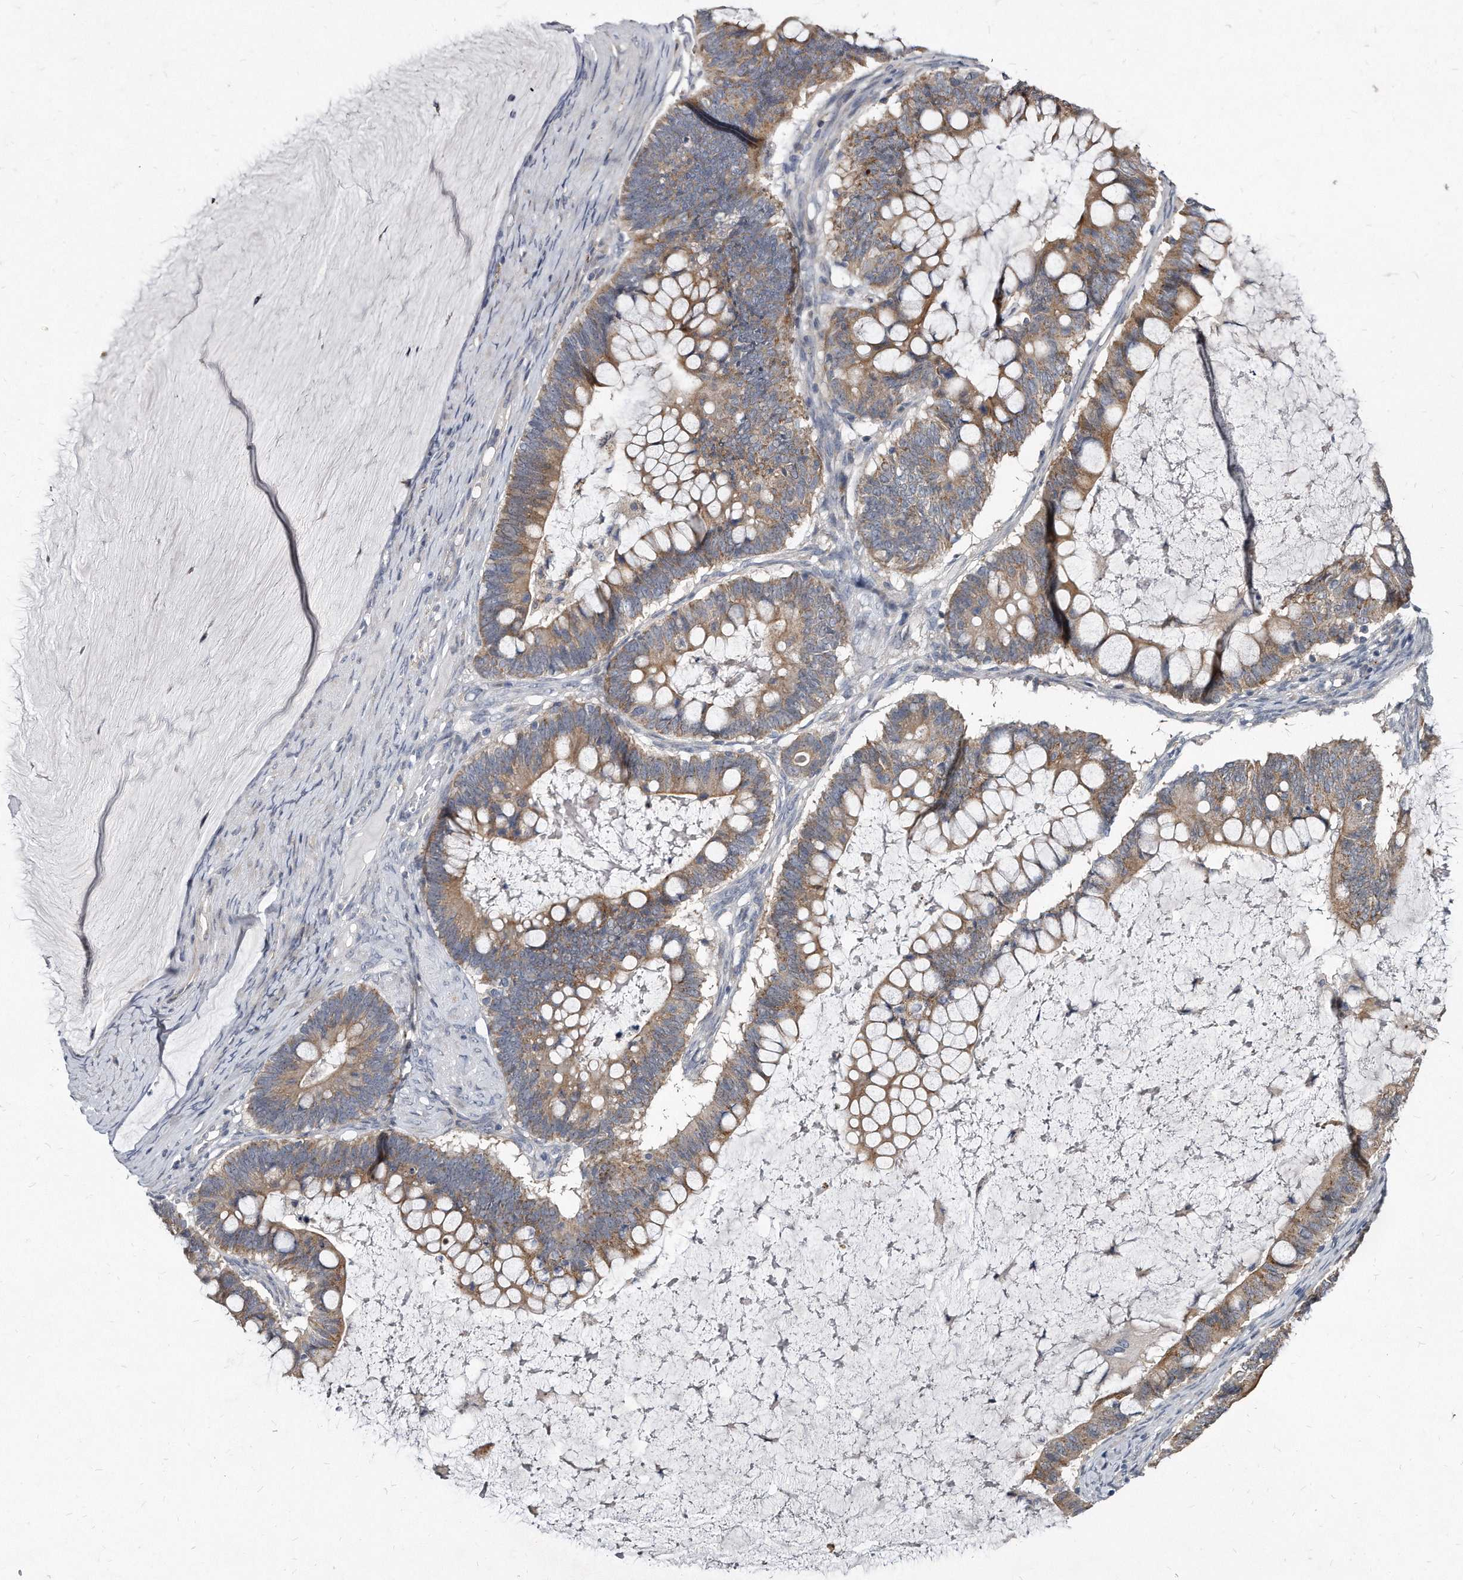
{"staining": {"intensity": "moderate", "quantity": ">75%", "location": "cytoplasmic/membranous"}, "tissue": "ovarian cancer", "cell_type": "Tumor cells", "image_type": "cancer", "snomed": [{"axis": "morphology", "description": "Cystadenocarcinoma, mucinous, NOS"}, {"axis": "topography", "description": "Ovary"}], "caption": "Protein expression analysis of ovarian mucinous cystadenocarcinoma exhibits moderate cytoplasmic/membranous staining in approximately >75% of tumor cells.", "gene": "KLHDC3", "patient": {"sex": "female", "age": 61}}